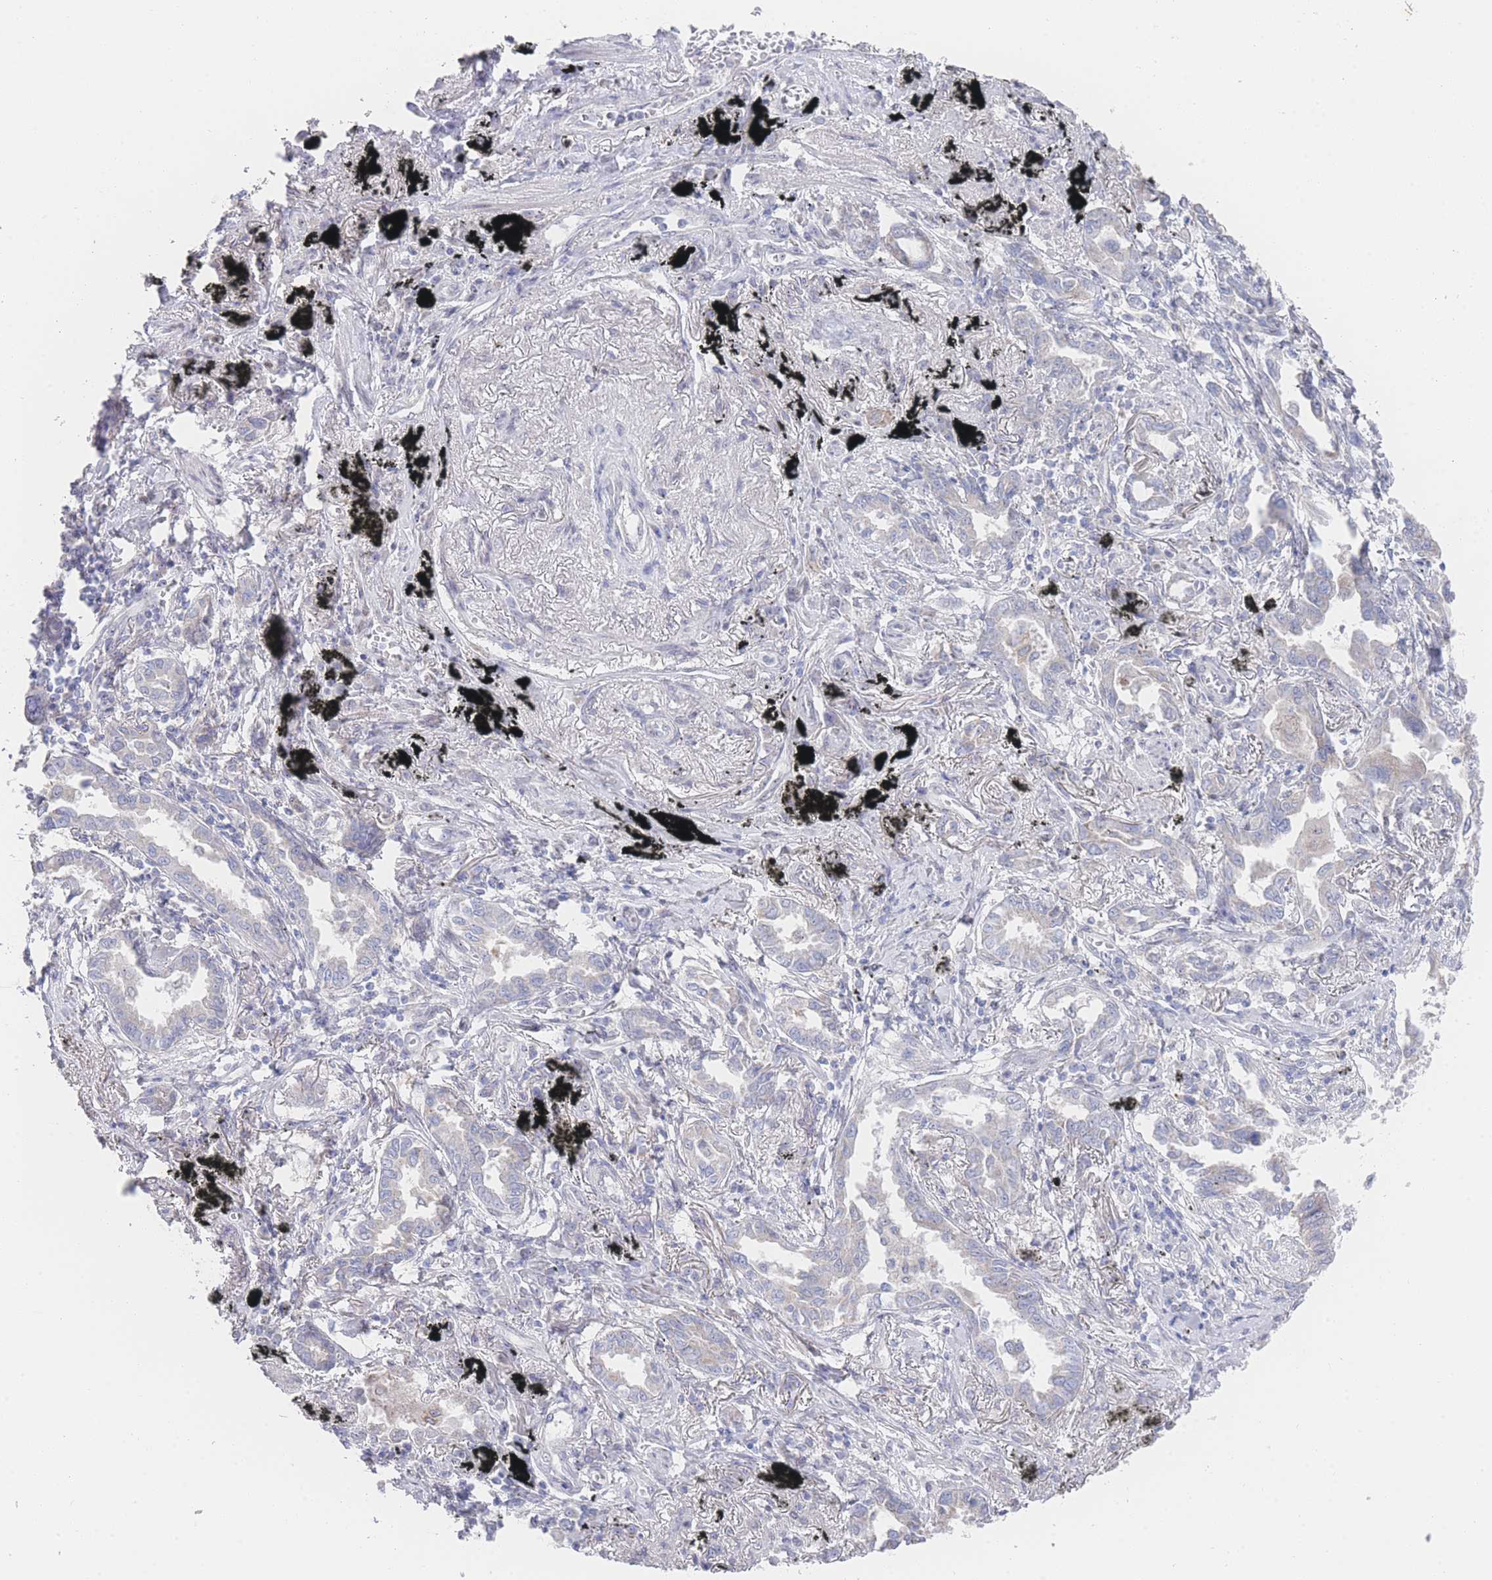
{"staining": {"intensity": "weak", "quantity": "<25%", "location": "cytoplasmic/membranous"}, "tissue": "lung cancer", "cell_type": "Tumor cells", "image_type": "cancer", "snomed": [{"axis": "morphology", "description": "Adenocarcinoma, NOS"}, {"axis": "topography", "description": "Lung"}], "caption": "Tumor cells are negative for brown protein staining in adenocarcinoma (lung).", "gene": "ZNF142", "patient": {"sex": "male", "age": 67}}